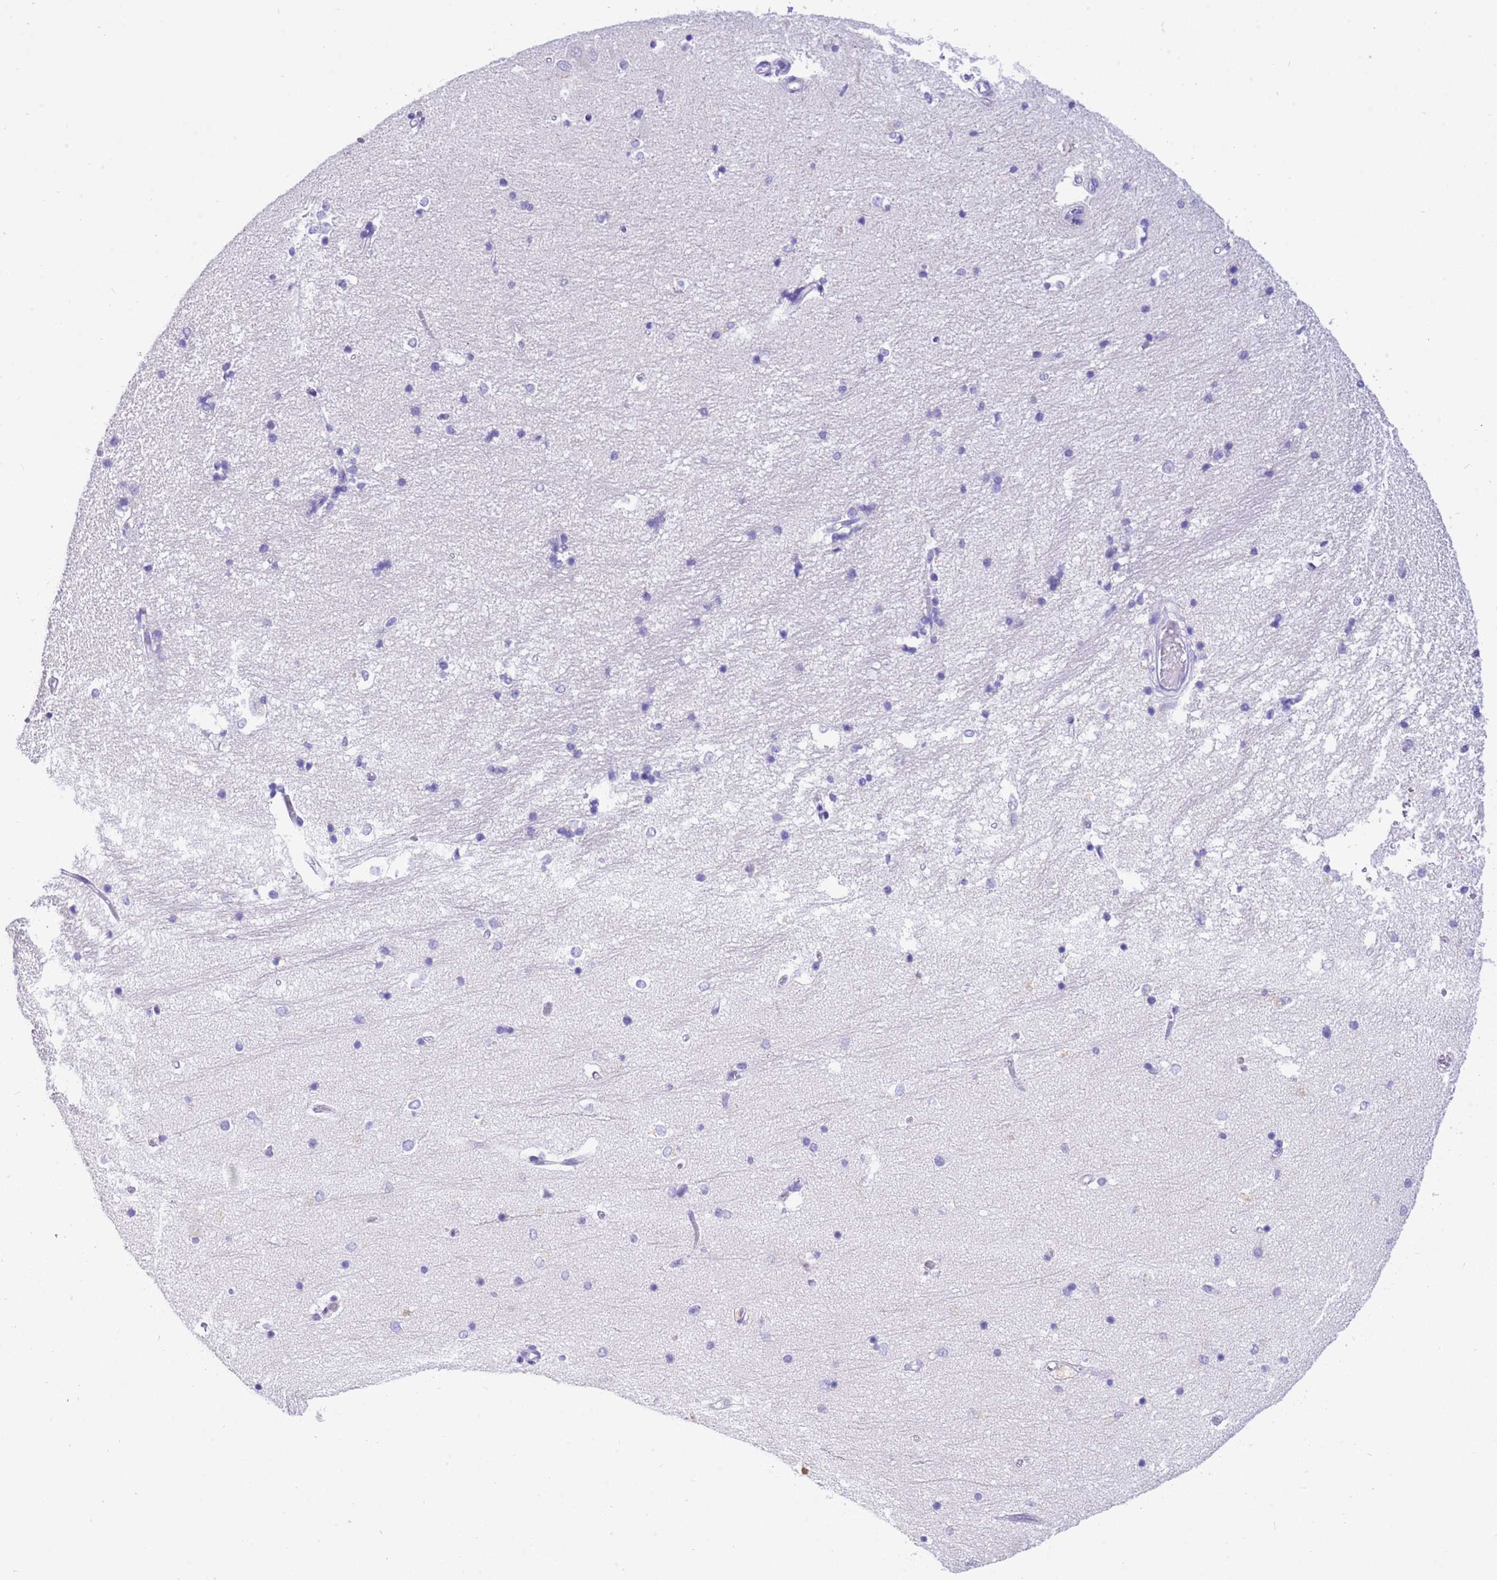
{"staining": {"intensity": "negative", "quantity": "none", "location": "none"}, "tissue": "hippocampus", "cell_type": "Glial cells", "image_type": "normal", "snomed": [{"axis": "morphology", "description": "Normal tissue, NOS"}, {"axis": "topography", "description": "Hippocampus"}], "caption": "Protein analysis of benign hippocampus reveals no significant positivity in glial cells. The staining is performed using DAB (3,3'-diaminobenzidine) brown chromogen with nuclei counter-stained in using hematoxylin.", "gene": "CPB1", "patient": {"sex": "male", "age": 45}}